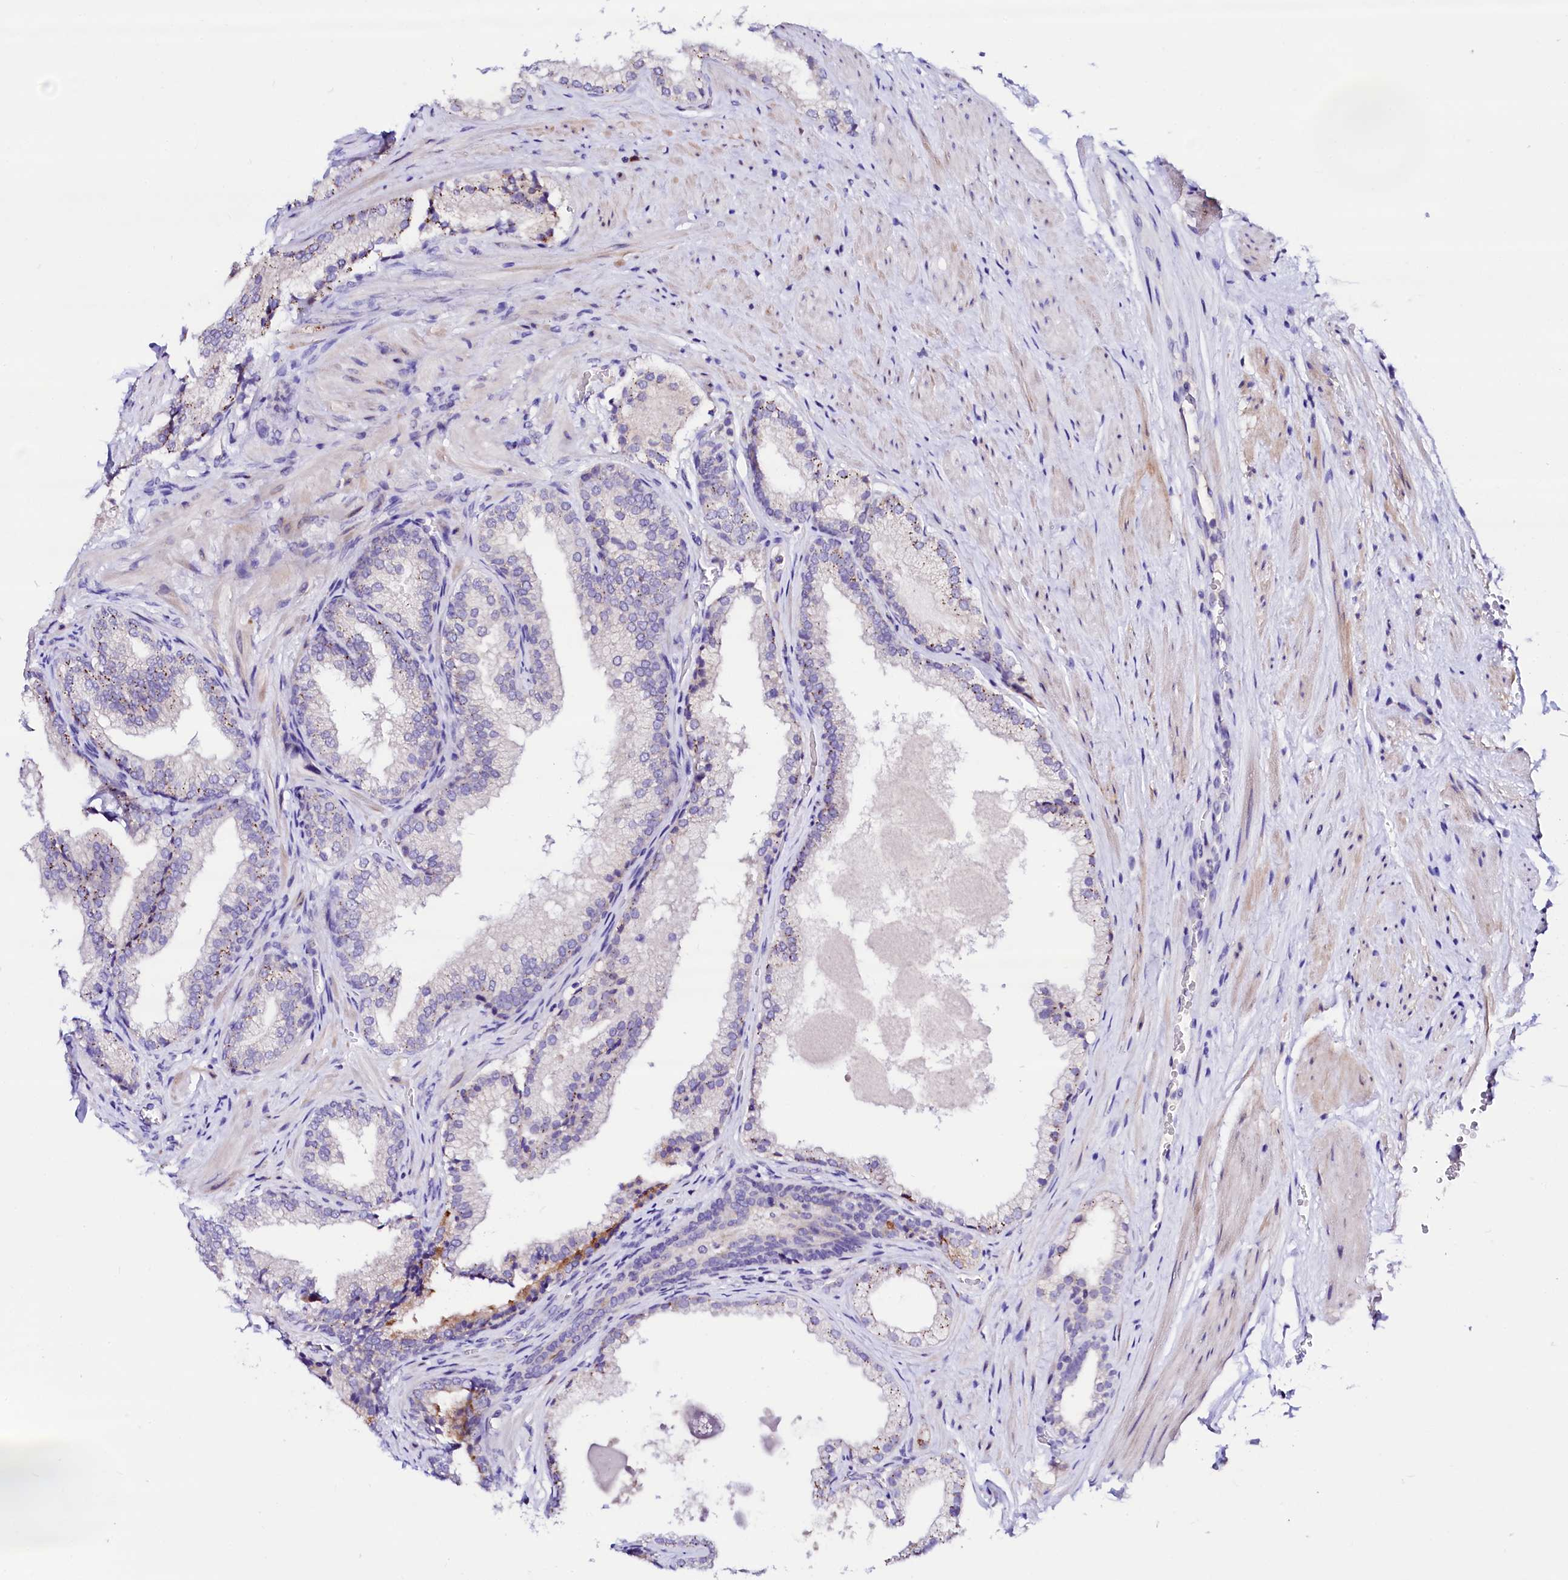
{"staining": {"intensity": "moderate", "quantity": "<25%", "location": "cytoplasmic/membranous"}, "tissue": "prostate", "cell_type": "Glandular cells", "image_type": "normal", "snomed": [{"axis": "morphology", "description": "Normal tissue, NOS"}, {"axis": "topography", "description": "Prostate"}], "caption": "Immunohistochemical staining of benign human prostate exhibits low levels of moderate cytoplasmic/membranous positivity in approximately <25% of glandular cells. Ihc stains the protein of interest in brown and the nuclei are stained blue.", "gene": "BTBD16", "patient": {"sex": "male", "age": 76}}